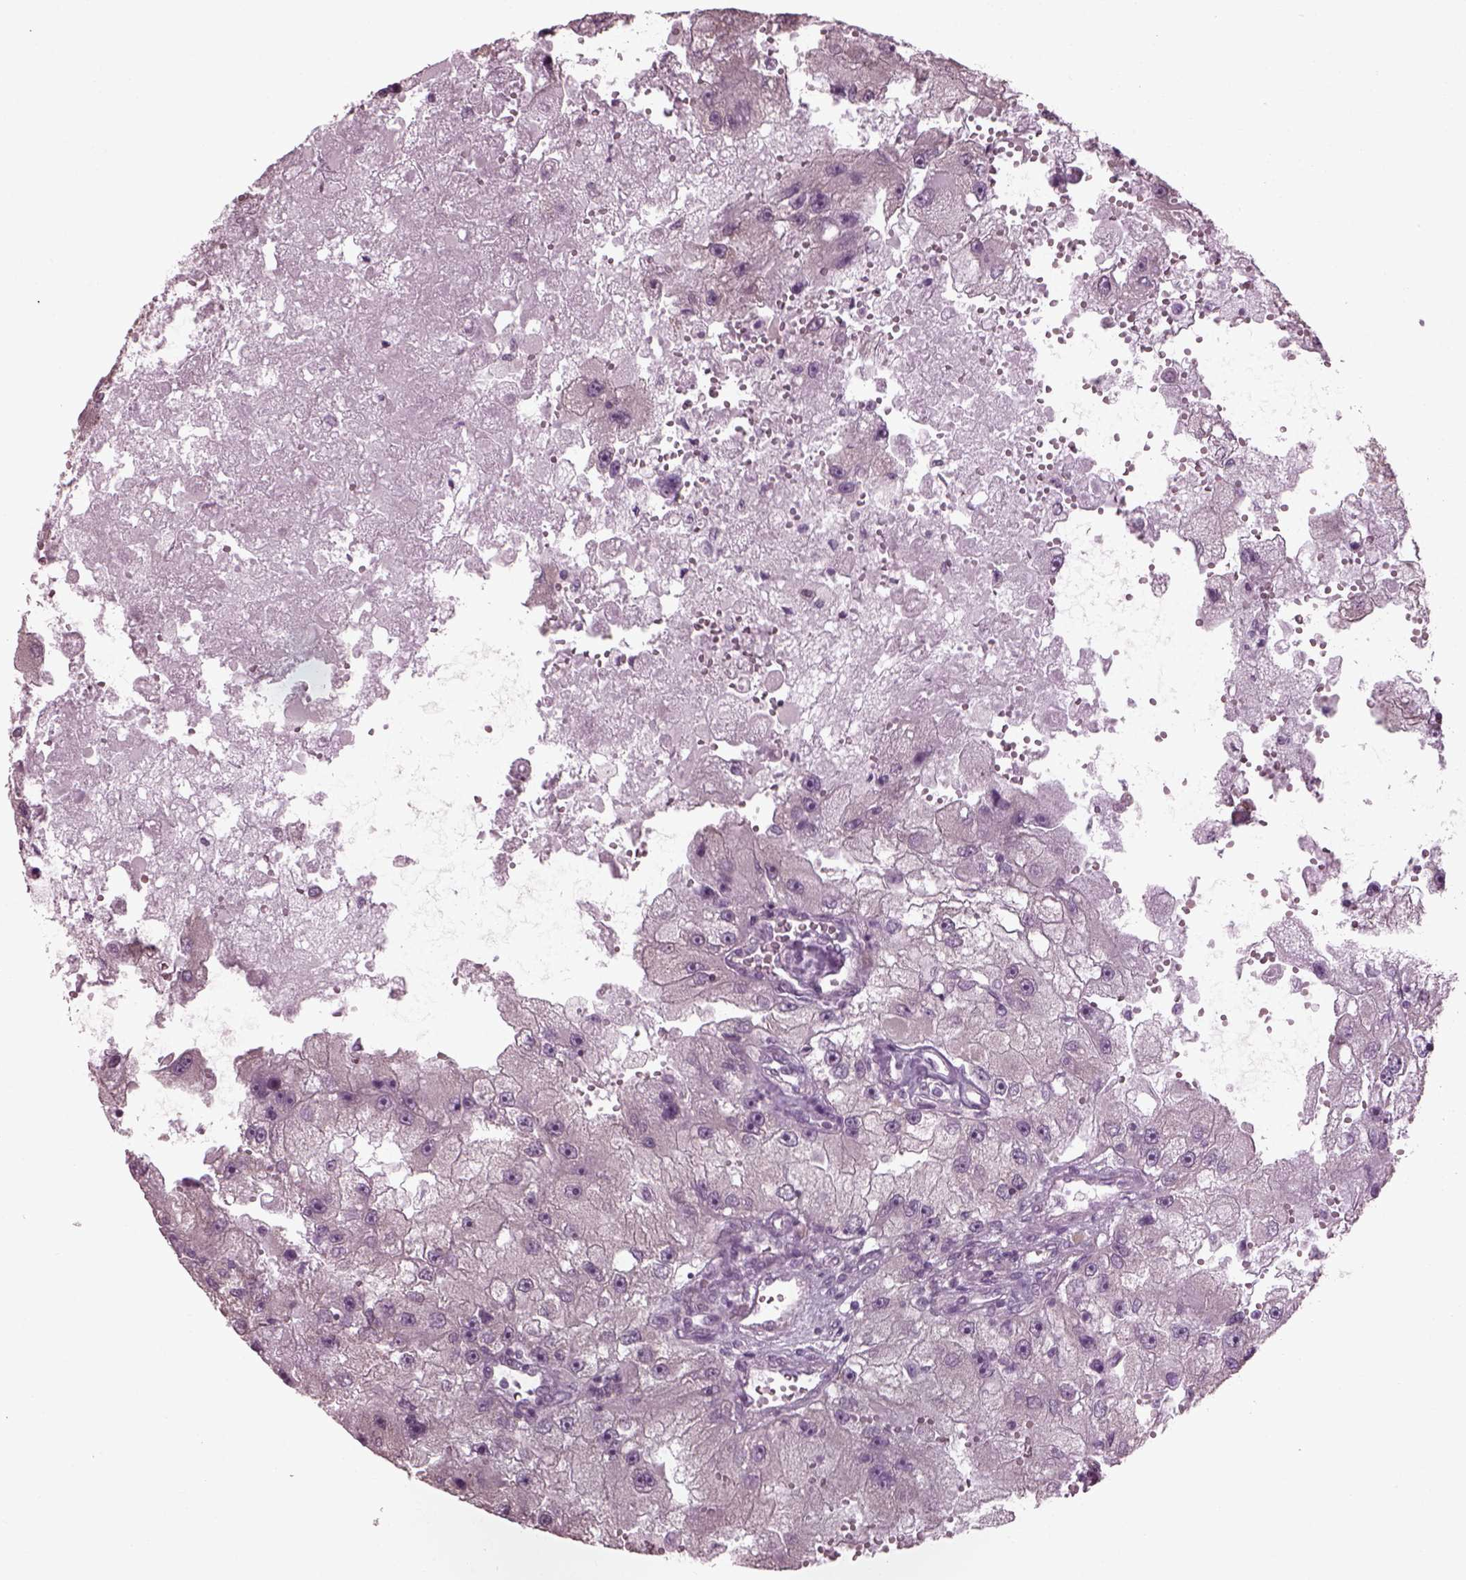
{"staining": {"intensity": "negative", "quantity": "none", "location": "none"}, "tissue": "renal cancer", "cell_type": "Tumor cells", "image_type": "cancer", "snomed": [{"axis": "morphology", "description": "Adenocarcinoma, NOS"}, {"axis": "topography", "description": "Kidney"}], "caption": "IHC histopathology image of neoplastic tissue: human renal cancer stained with DAB (3,3'-diaminobenzidine) exhibits no significant protein staining in tumor cells.", "gene": "CABP5", "patient": {"sex": "male", "age": 63}}